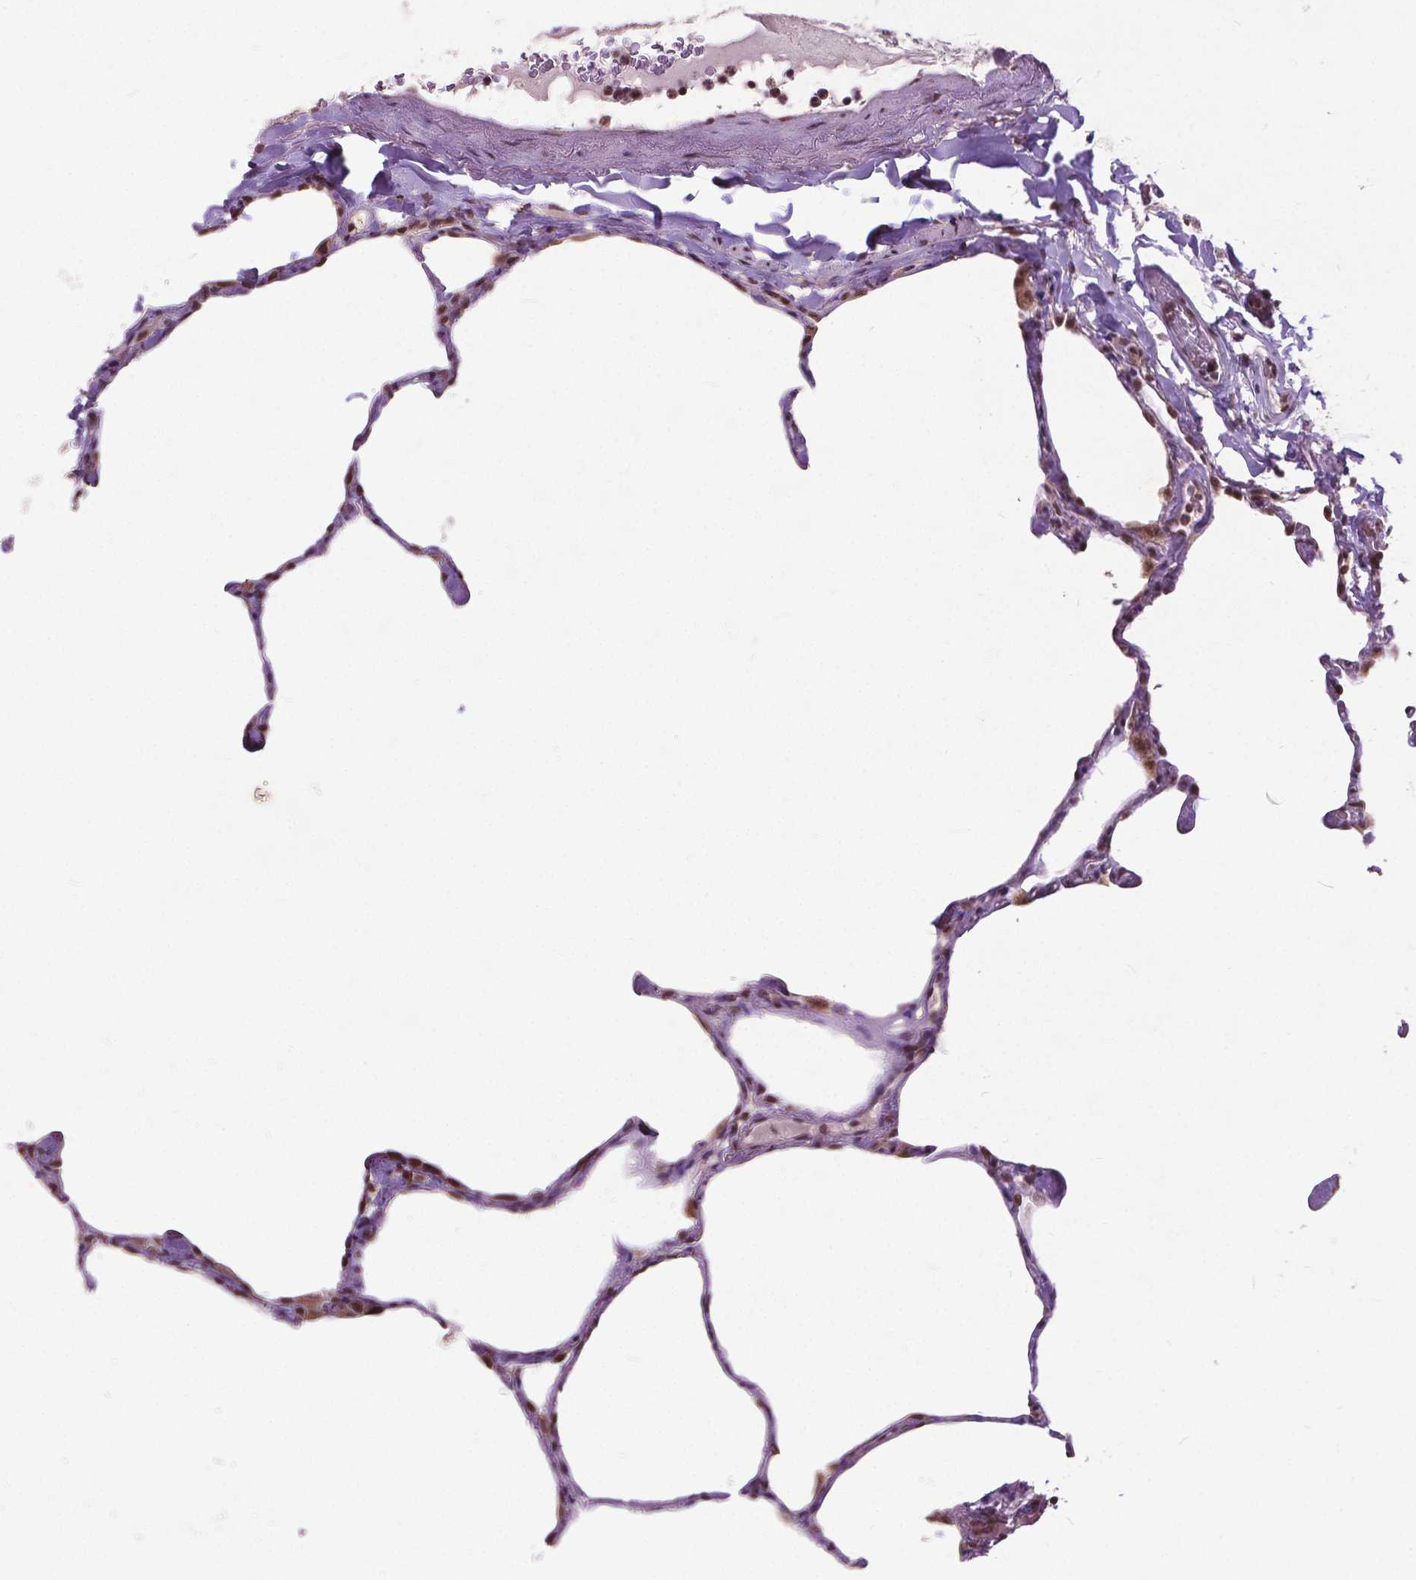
{"staining": {"intensity": "weak", "quantity": "<25%", "location": "cytoplasmic/membranous"}, "tissue": "lung", "cell_type": "Alveolar cells", "image_type": "normal", "snomed": [{"axis": "morphology", "description": "Normal tissue, NOS"}, {"axis": "topography", "description": "Lung"}], "caption": "Benign lung was stained to show a protein in brown. There is no significant expression in alveolar cells. (DAB immunohistochemistry (IHC), high magnification).", "gene": "MSH2", "patient": {"sex": "male", "age": 65}}